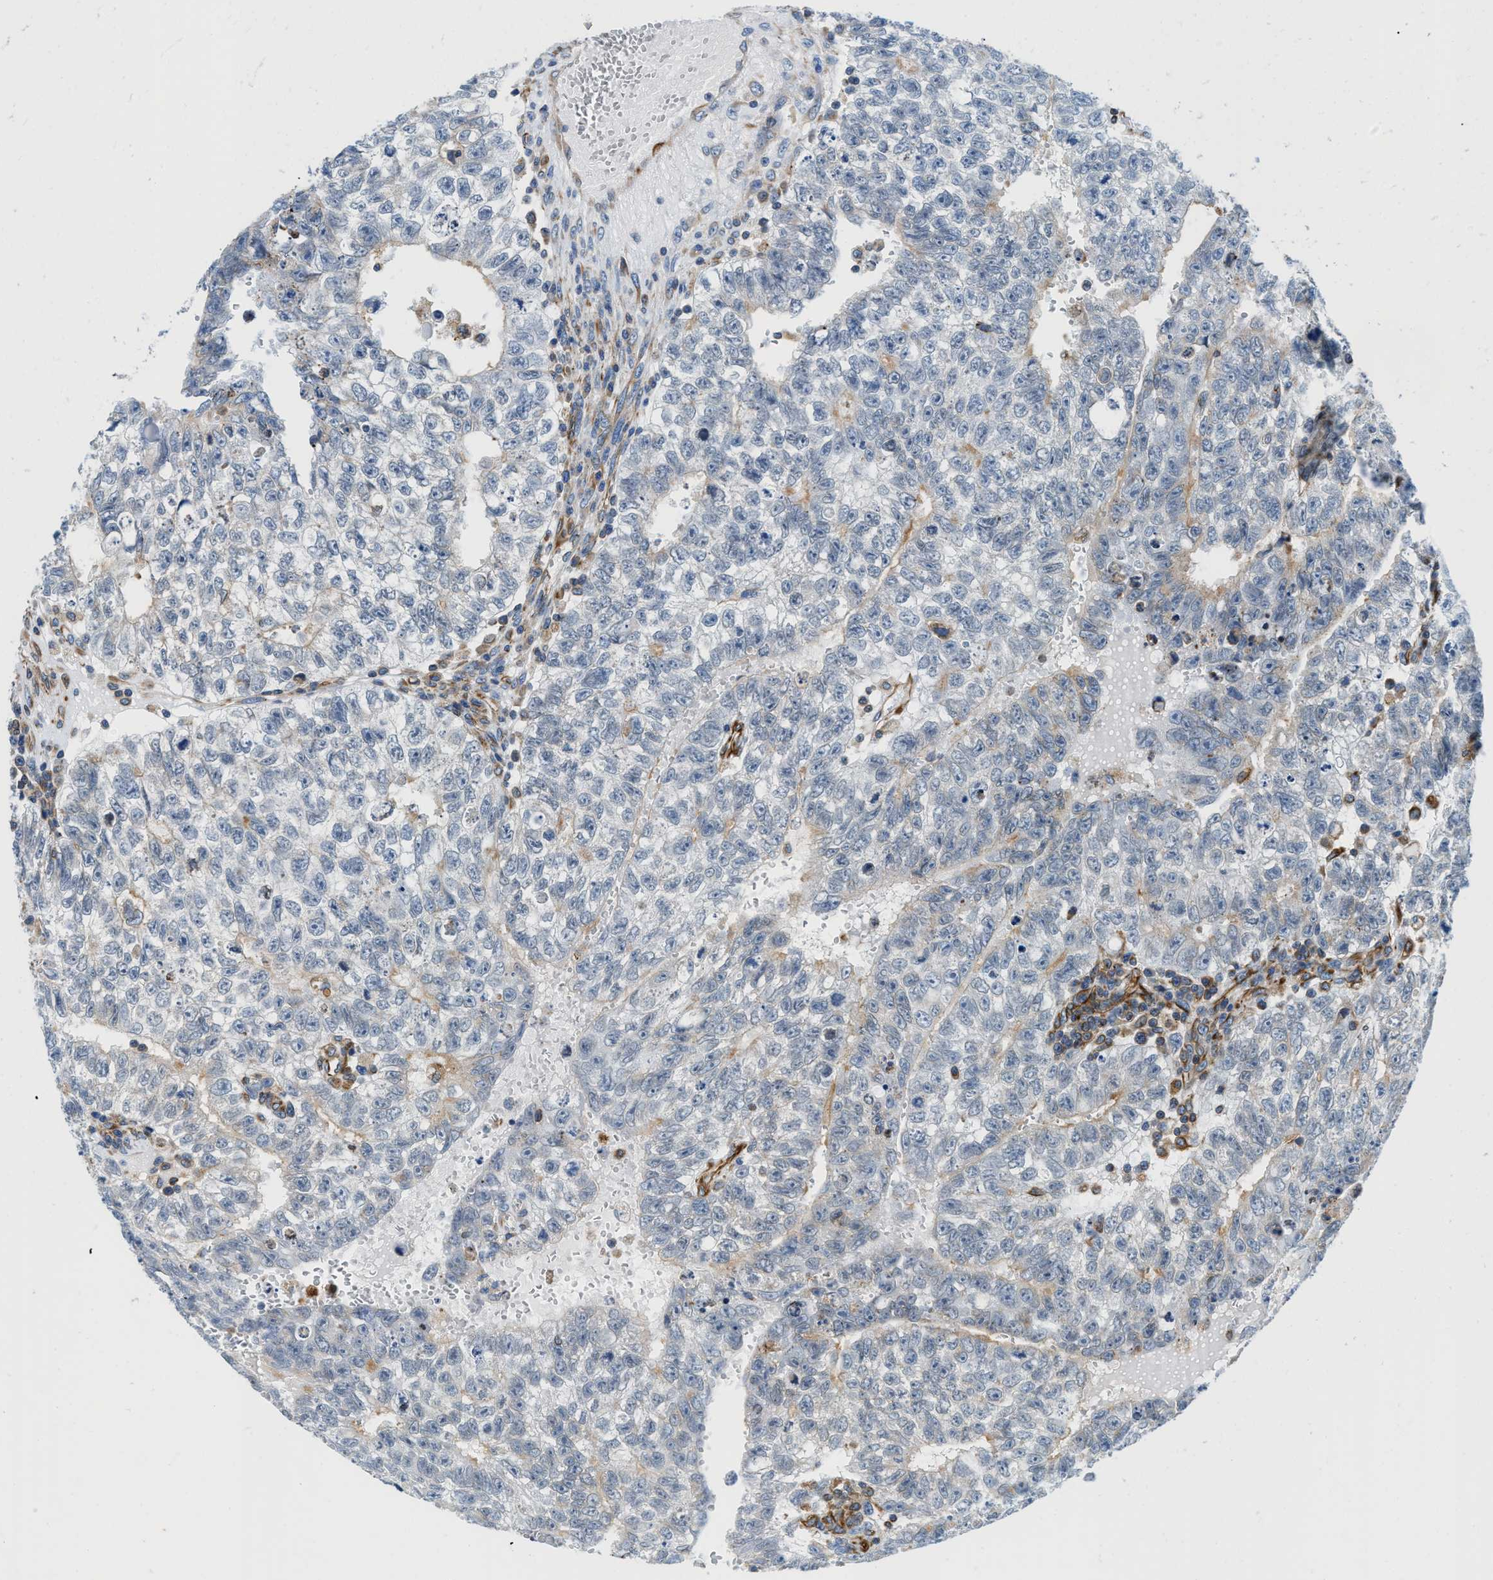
{"staining": {"intensity": "negative", "quantity": "none", "location": "none"}, "tissue": "testis cancer", "cell_type": "Tumor cells", "image_type": "cancer", "snomed": [{"axis": "morphology", "description": "Seminoma, NOS"}, {"axis": "morphology", "description": "Carcinoma, Embryonal, NOS"}, {"axis": "topography", "description": "Testis"}], "caption": "DAB (3,3'-diaminobenzidine) immunohistochemical staining of testis cancer demonstrates no significant positivity in tumor cells.", "gene": "HSD17B12", "patient": {"sex": "male", "age": 38}}